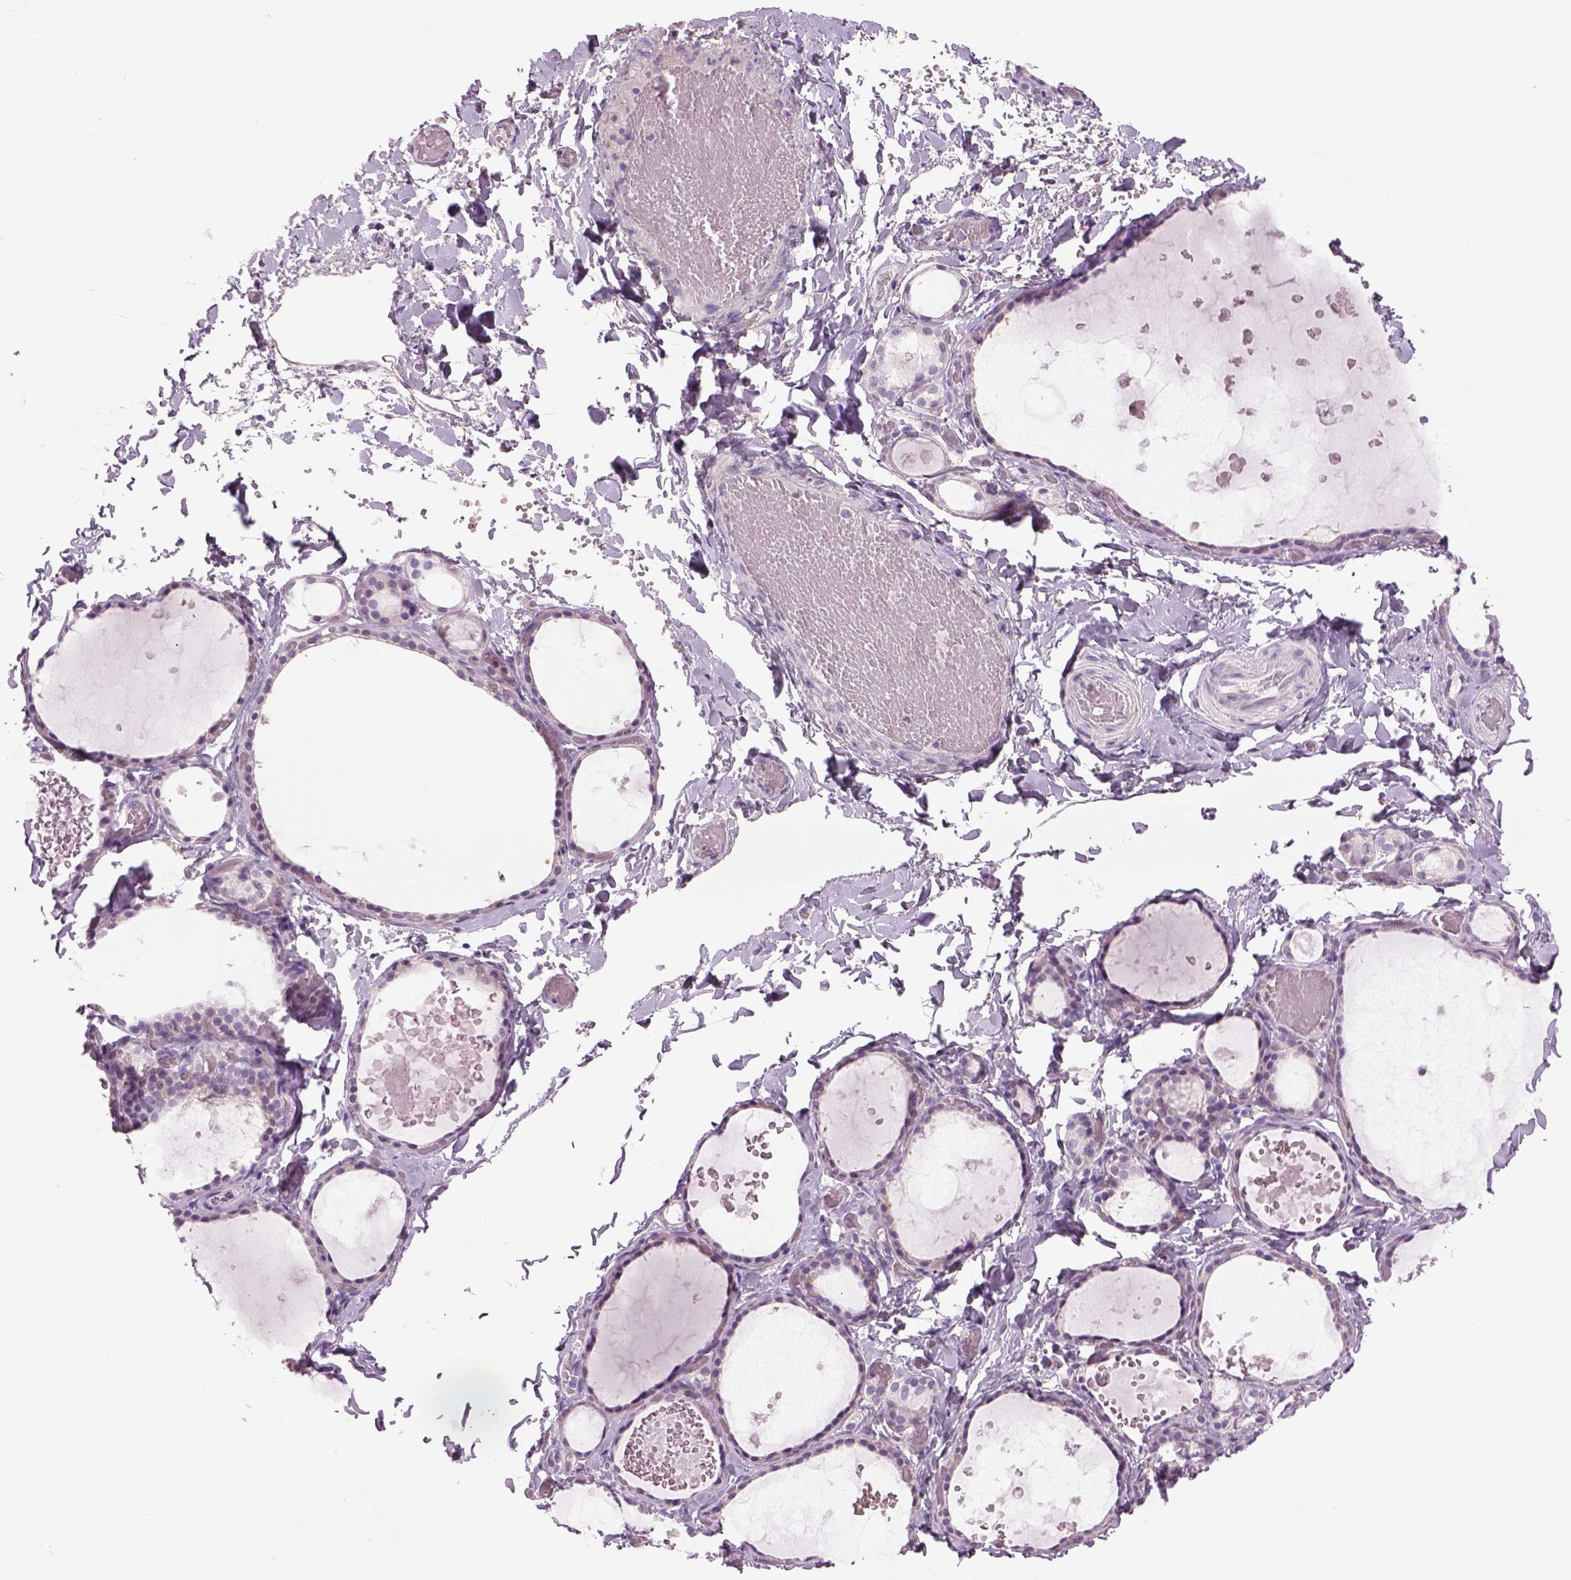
{"staining": {"intensity": "negative", "quantity": "none", "location": "none"}, "tissue": "thyroid gland", "cell_type": "Glandular cells", "image_type": "normal", "snomed": [{"axis": "morphology", "description": "Normal tissue, NOS"}, {"axis": "topography", "description": "Thyroid gland"}], "caption": "Glandular cells show no significant protein staining in benign thyroid gland.", "gene": "MDH1B", "patient": {"sex": "female", "age": 56}}